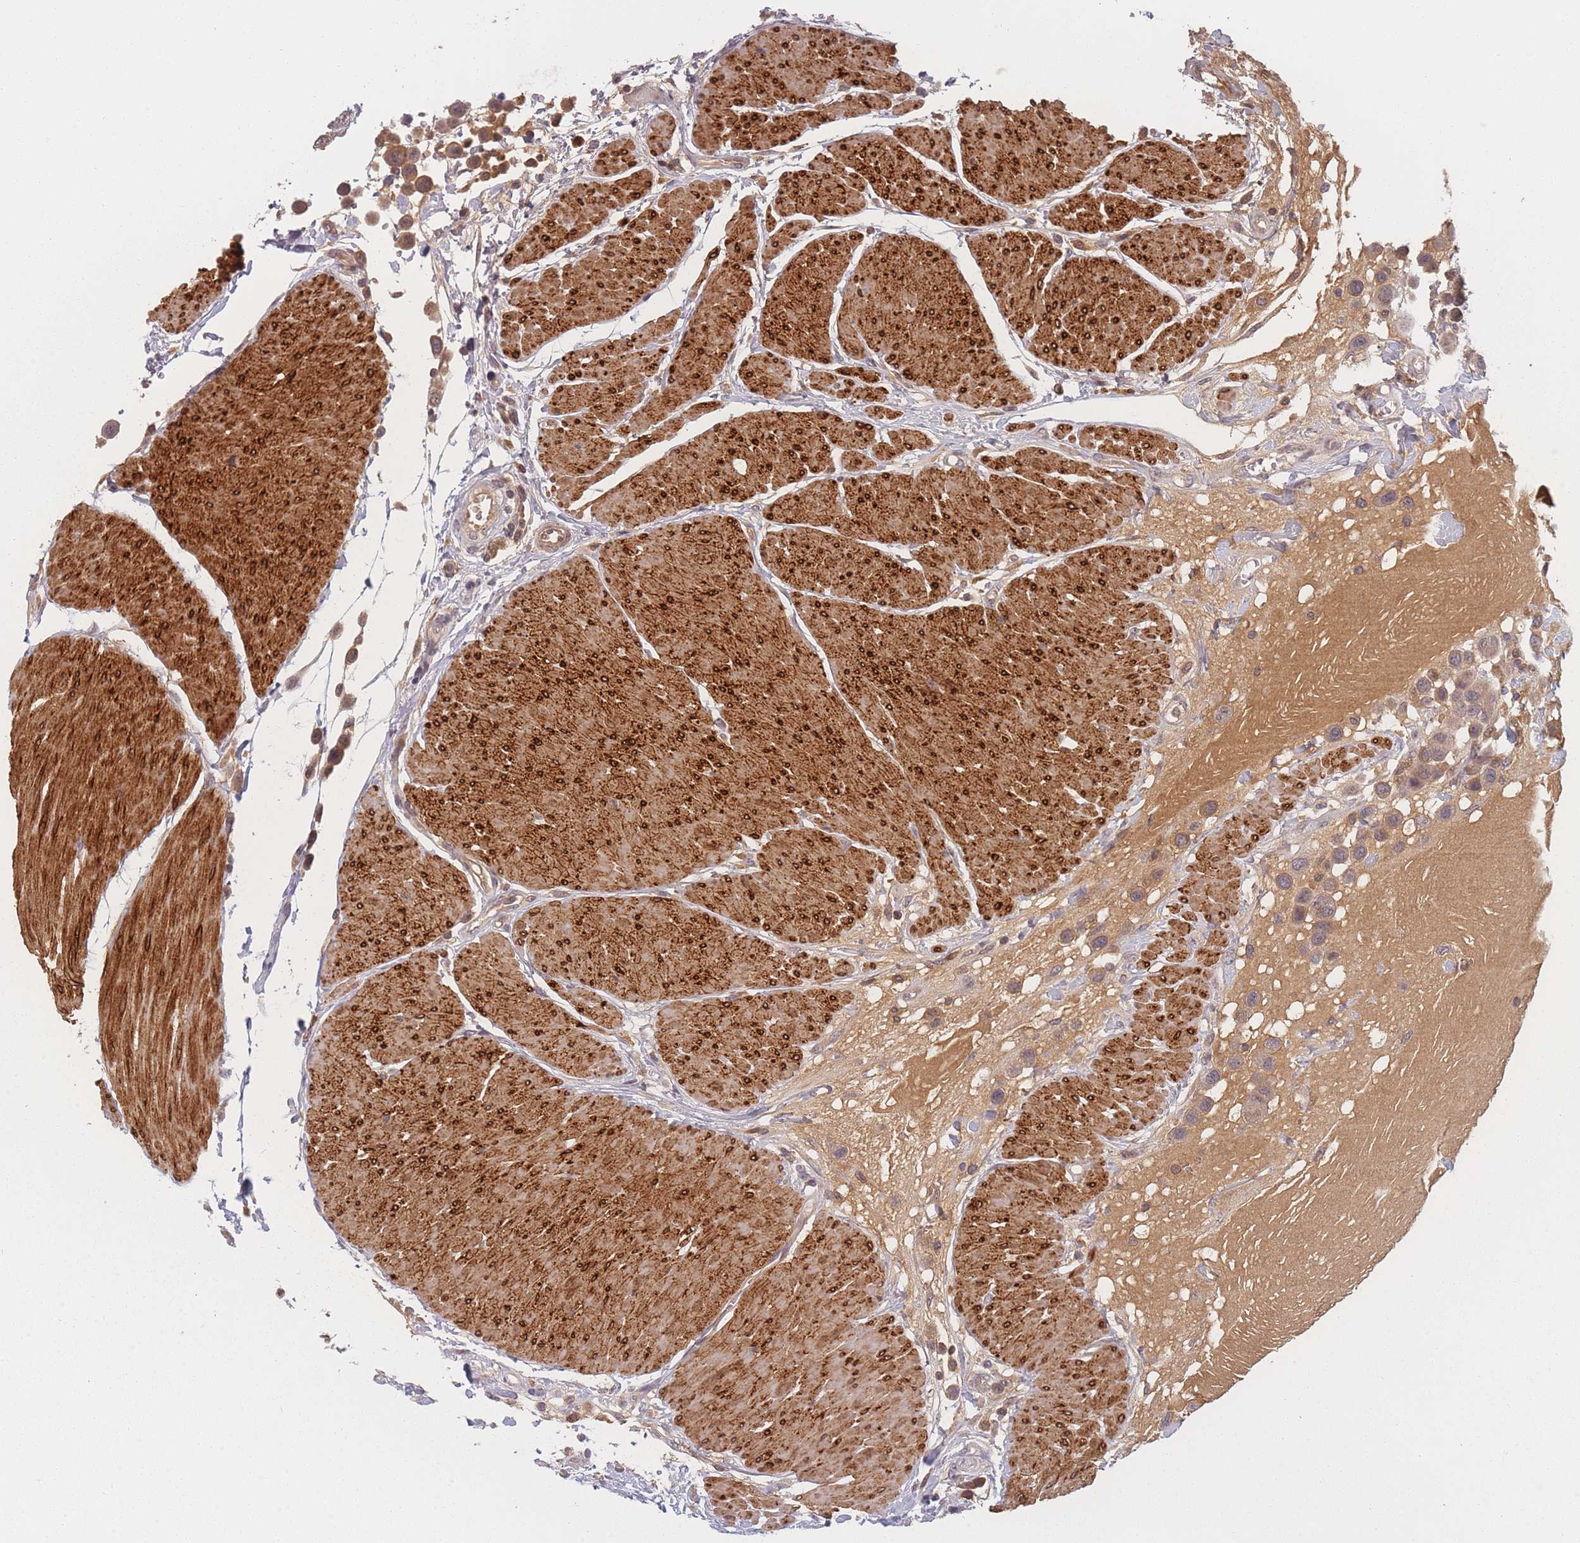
{"staining": {"intensity": "moderate", "quantity": ">75%", "location": "cytoplasmic/membranous"}, "tissue": "urothelial cancer", "cell_type": "Tumor cells", "image_type": "cancer", "snomed": [{"axis": "morphology", "description": "Urothelial carcinoma, High grade"}, {"axis": "topography", "description": "Urinary bladder"}], "caption": "About >75% of tumor cells in human high-grade urothelial carcinoma exhibit moderate cytoplasmic/membranous protein positivity as visualized by brown immunohistochemical staining.", "gene": "FAM153A", "patient": {"sex": "male", "age": 50}}